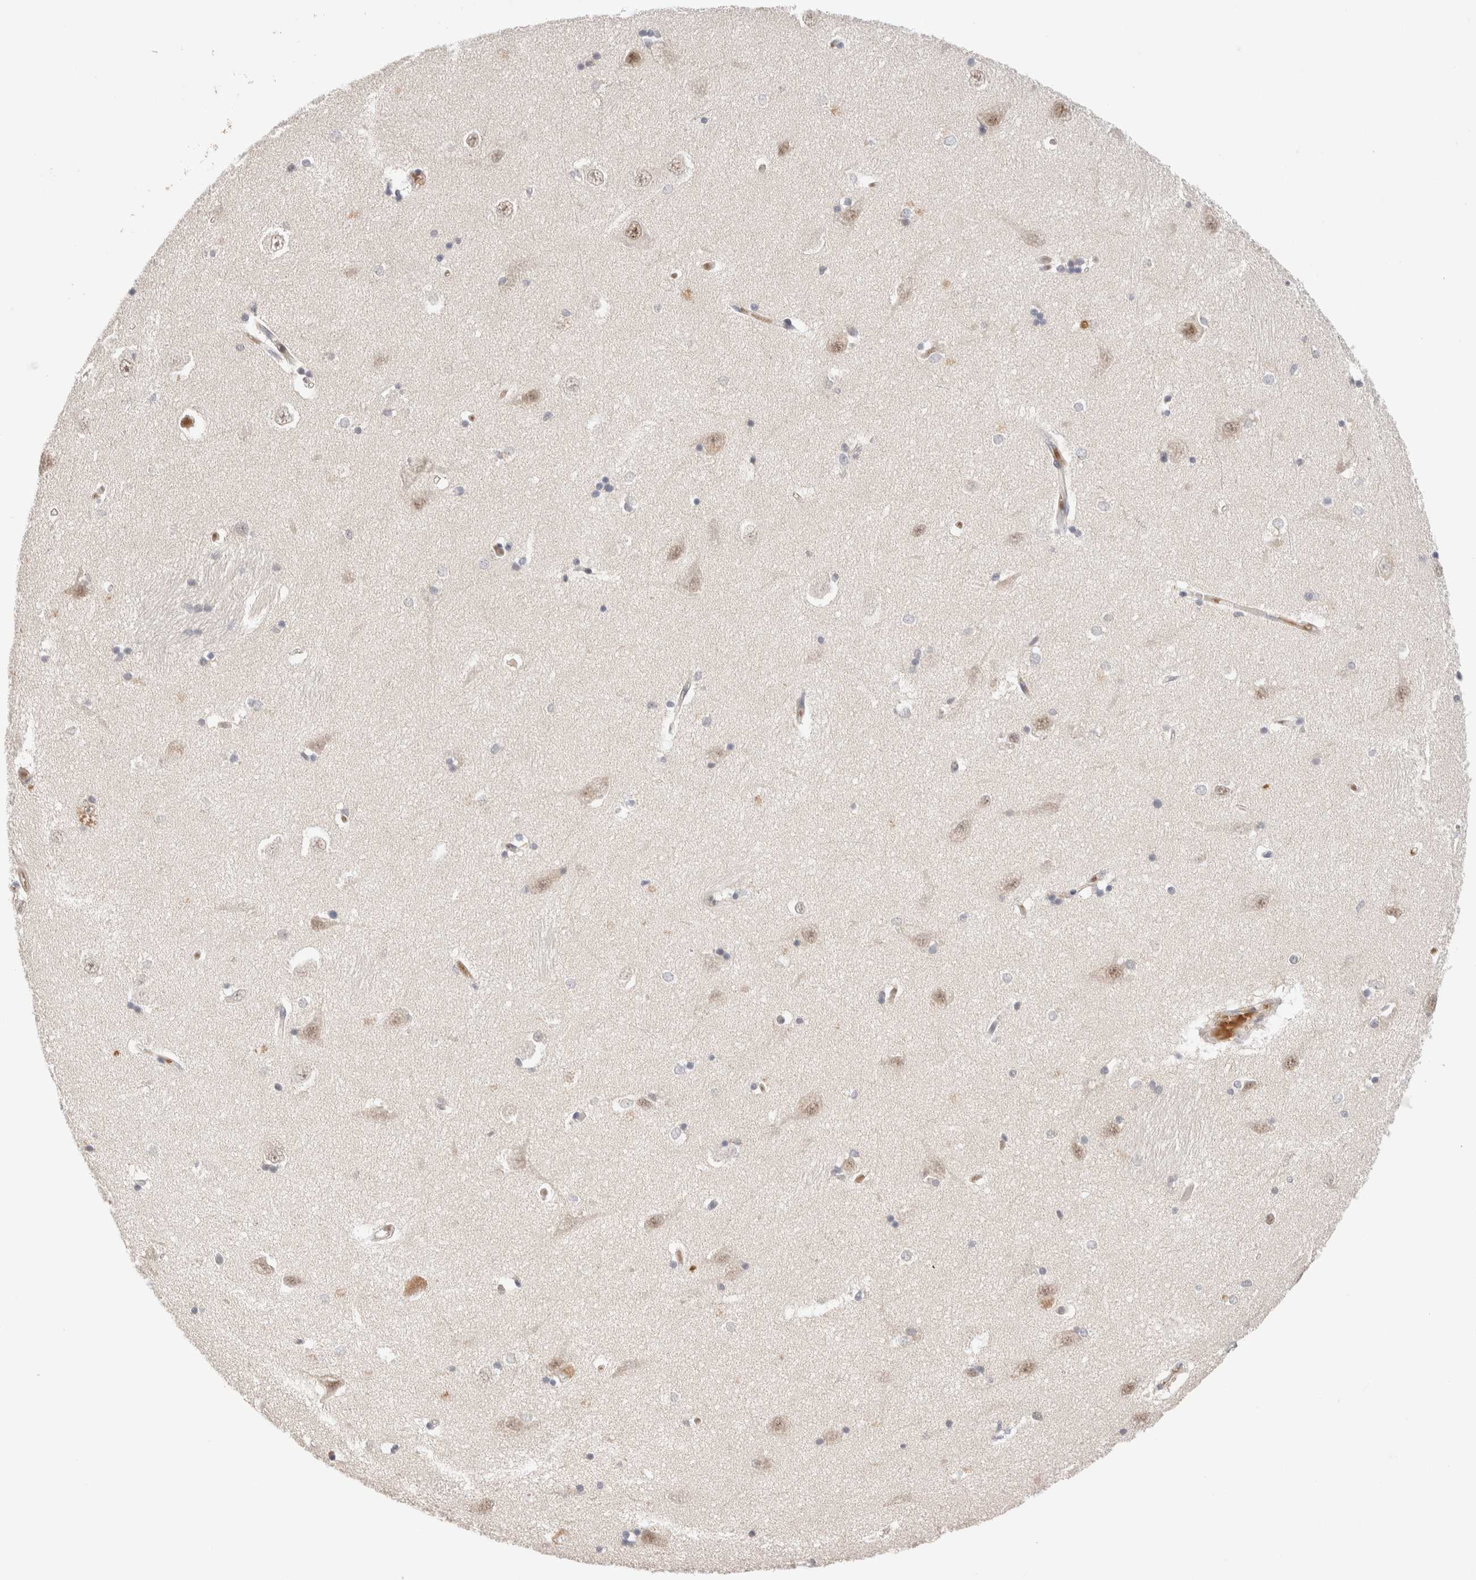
{"staining": {"intensity": "negative", "quantity": "none", "location": "none"}, "tissue": "hippocampus", "cell_type": "Glial cells", "image_type": "normal", "snomed": [{"axis": "morphology", "description": "Normal tissue, NOS"}, {"axis": "topography", "description": "Hippocampus"}], "caption": "Immunohistochemistry image of normal human hippocampus stained for a protein (brown), which demonstrates no staining in glial cells.", "gene": "MRM3", "patient": {"sex": "male", "age": 45}}